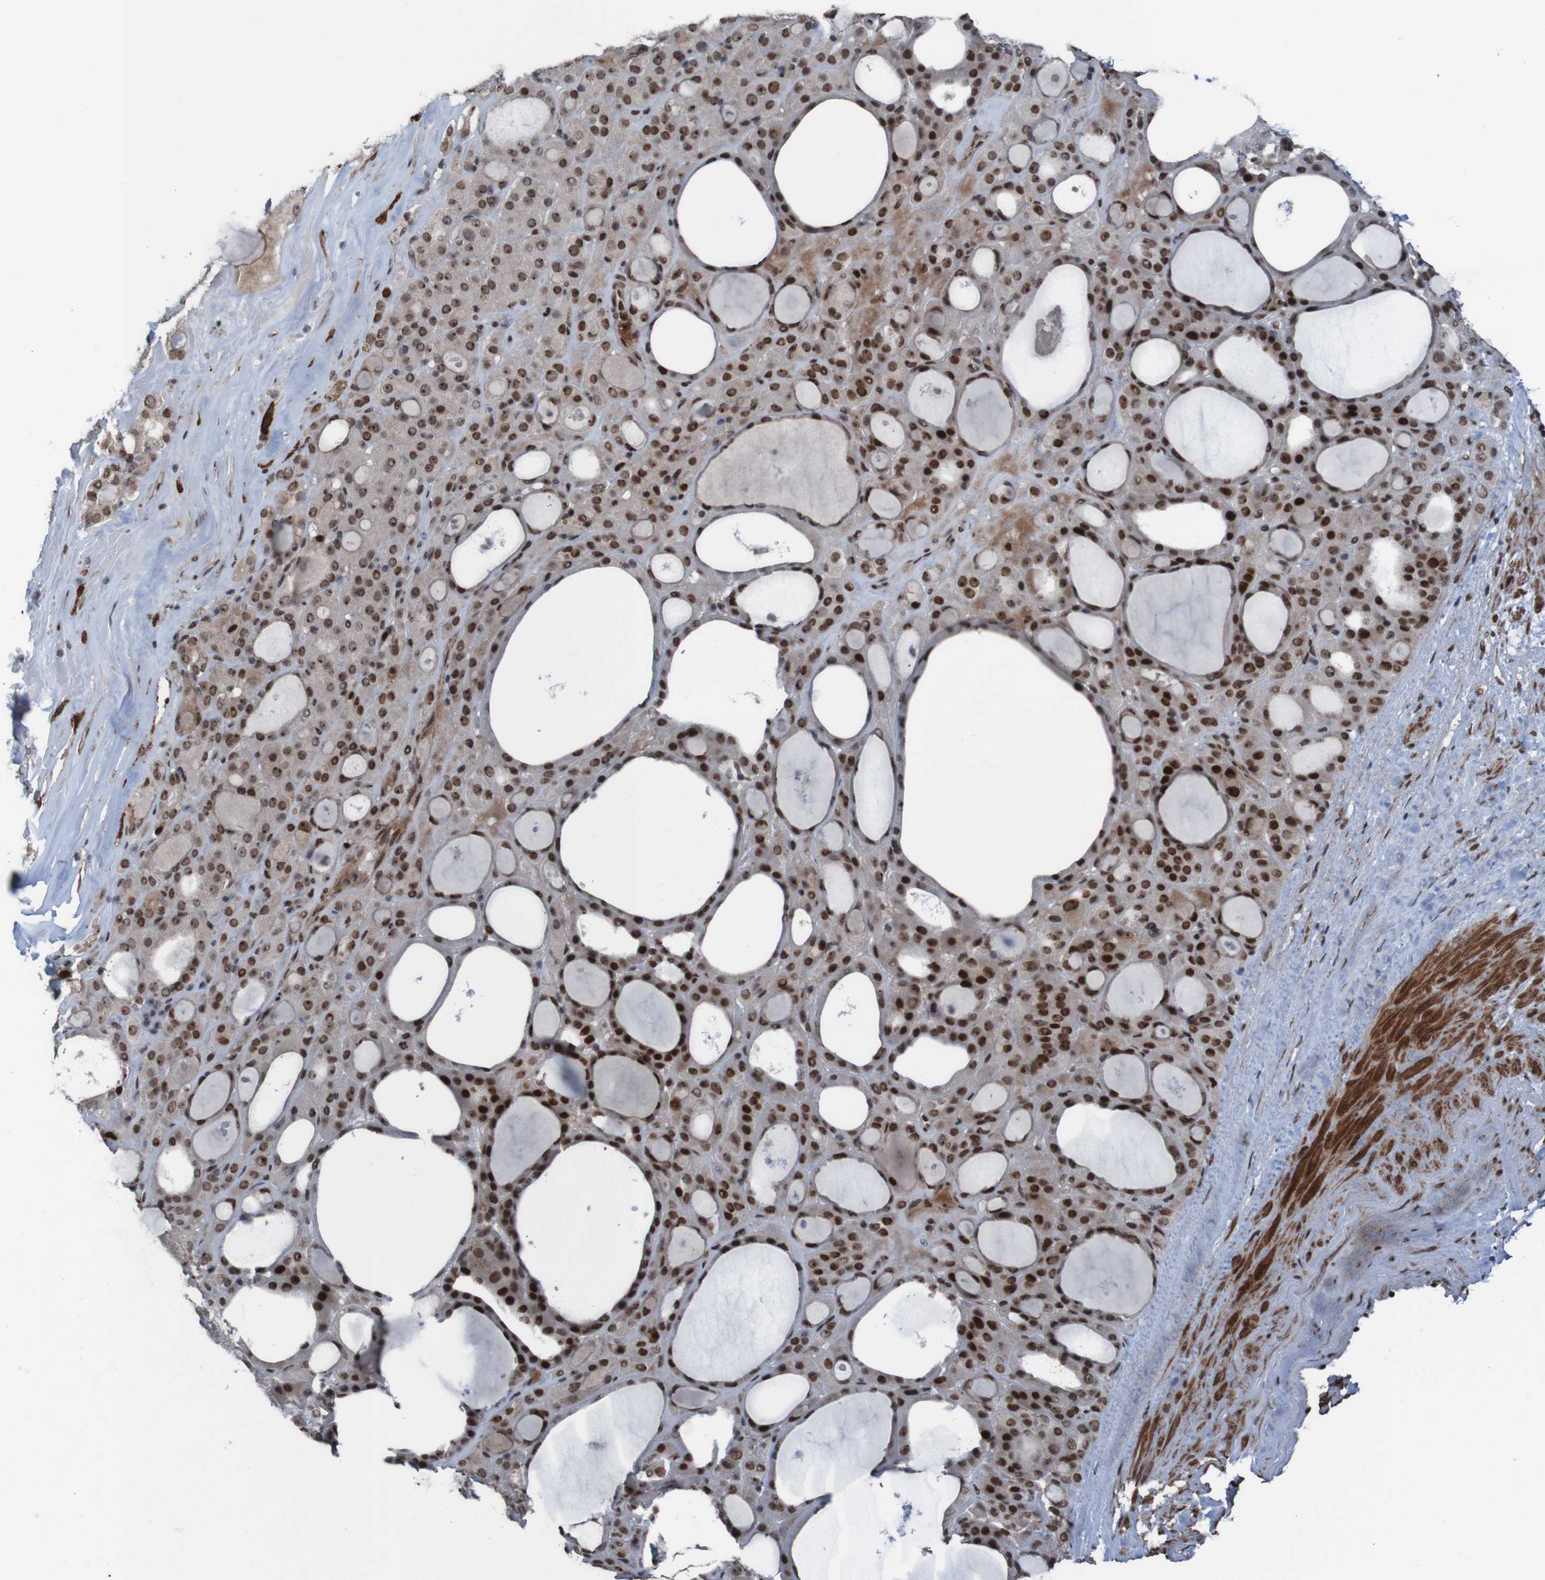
{"staining": {"intensity": "strong", "quantity": ">75%", "location": "cytoplasmic/membranous,nuclear"}, "tissue": "thyroid gland", "cell_type": "Glandular cells", "image_type": "normal", "snomed": [{"axis": "morphology", "description": "Normal tissue, NOS"}, {"axis": "morphology", "description": "Carcinoma, NOS"}, {"axis": "topography", "description": "Thyroid gland"}], "caption": "Protein expression analysis of unremarkable thyroid gland shows strong cytoplasmic/membranous,nuclear expression in approximately >75% of glandular cells.", "gene": "PHF2", "patient": {"sex": "female", "age": 86}}